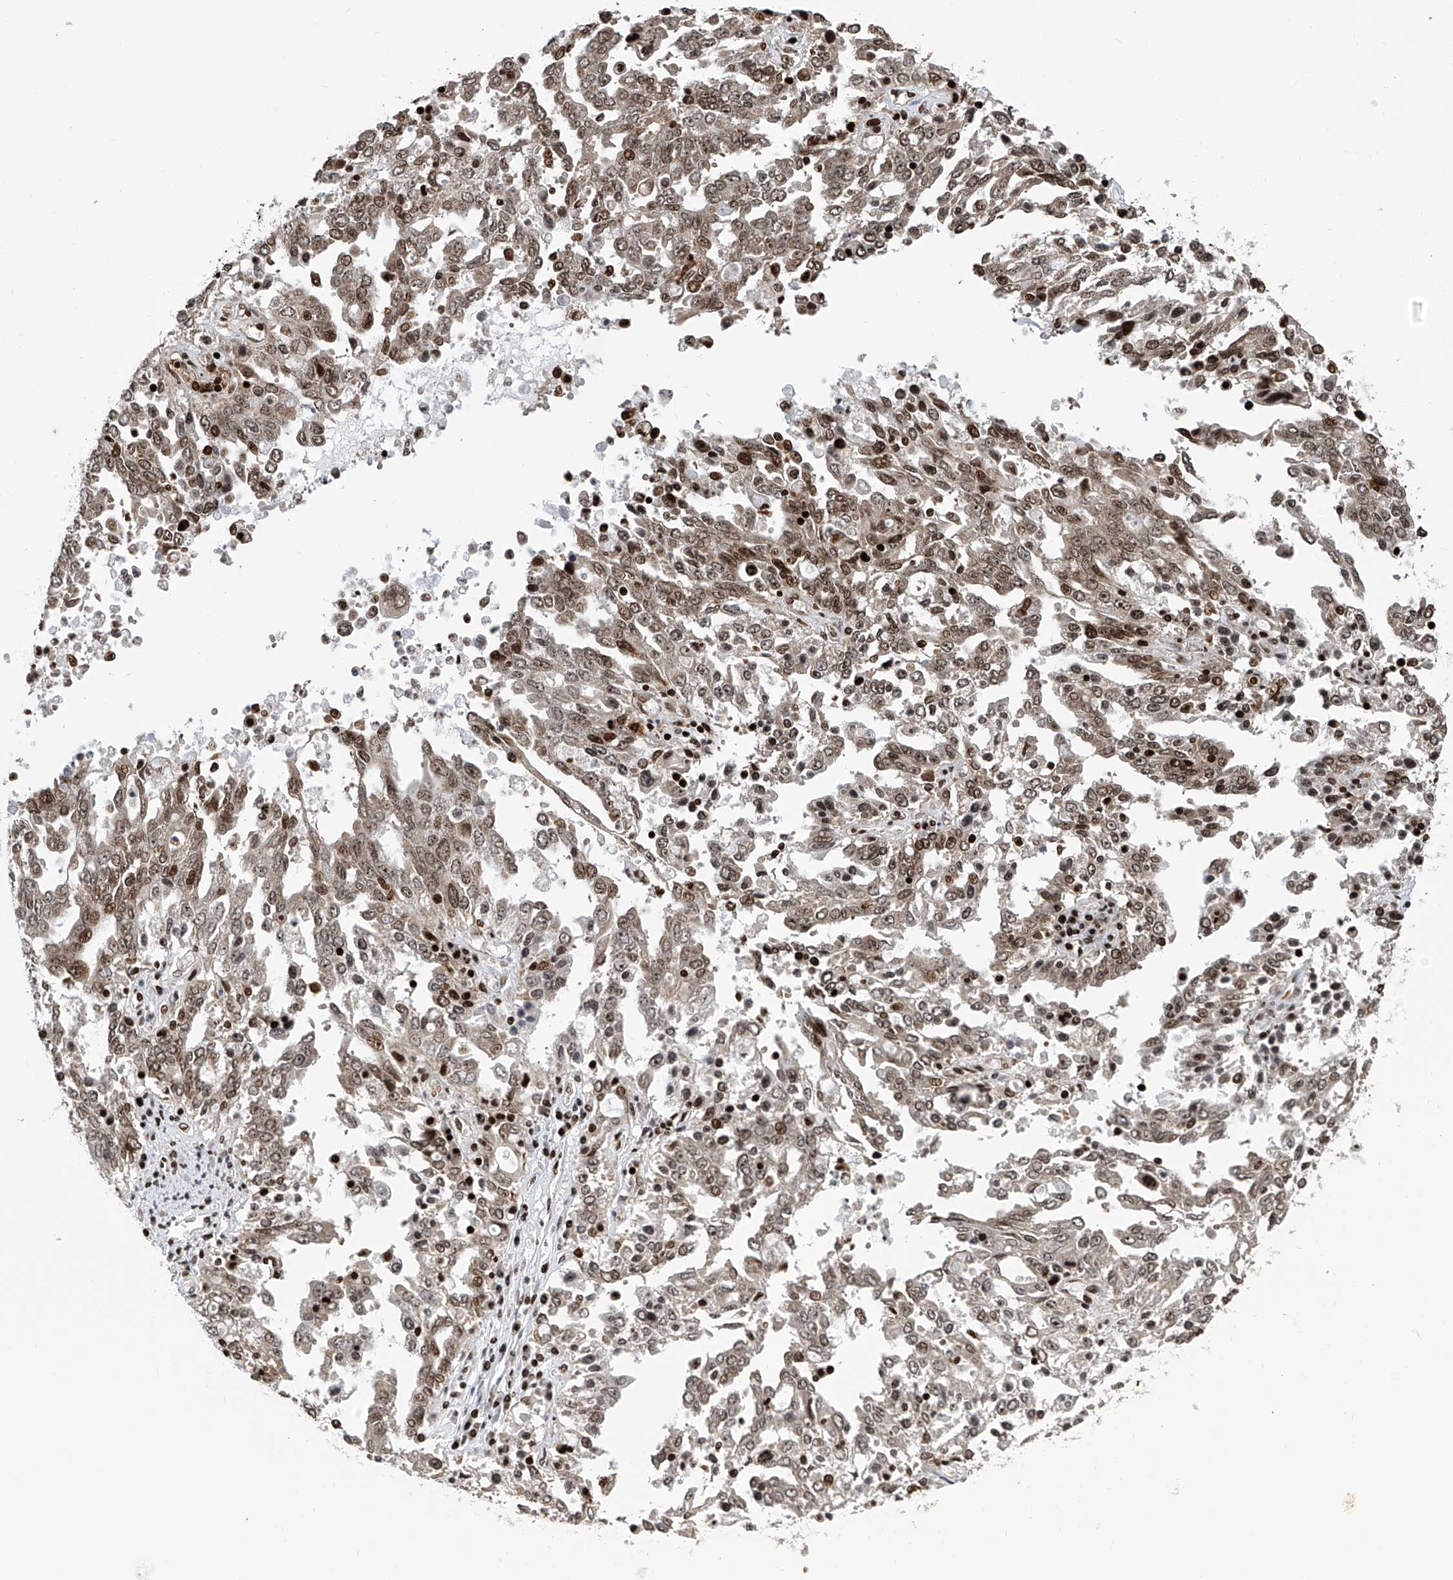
{"staining": {"intensity": "strong", "quantity": ">75%", "location": "nuclear"}, "tissue": "ovarian cancer", "cell_type": "Tumor cells", "image_type": "cancer", "snomed": [{"axis": "morphology", "description": "Carcinoma, endometroid"}, {"axis": "topography", "description": "Ovary"}], "caption": "DAB (3,3'-diaminobenzidine) immunohistochemical staining of human ovarian cancer exhibits strong nuclear protein expression in approximately >75% of tumor cells. The protein of interest is shown in brown color, while the nuclei are stained blue.", "gene": "PAK1IP1", "patient": {"sex": "female", "age": 62}}